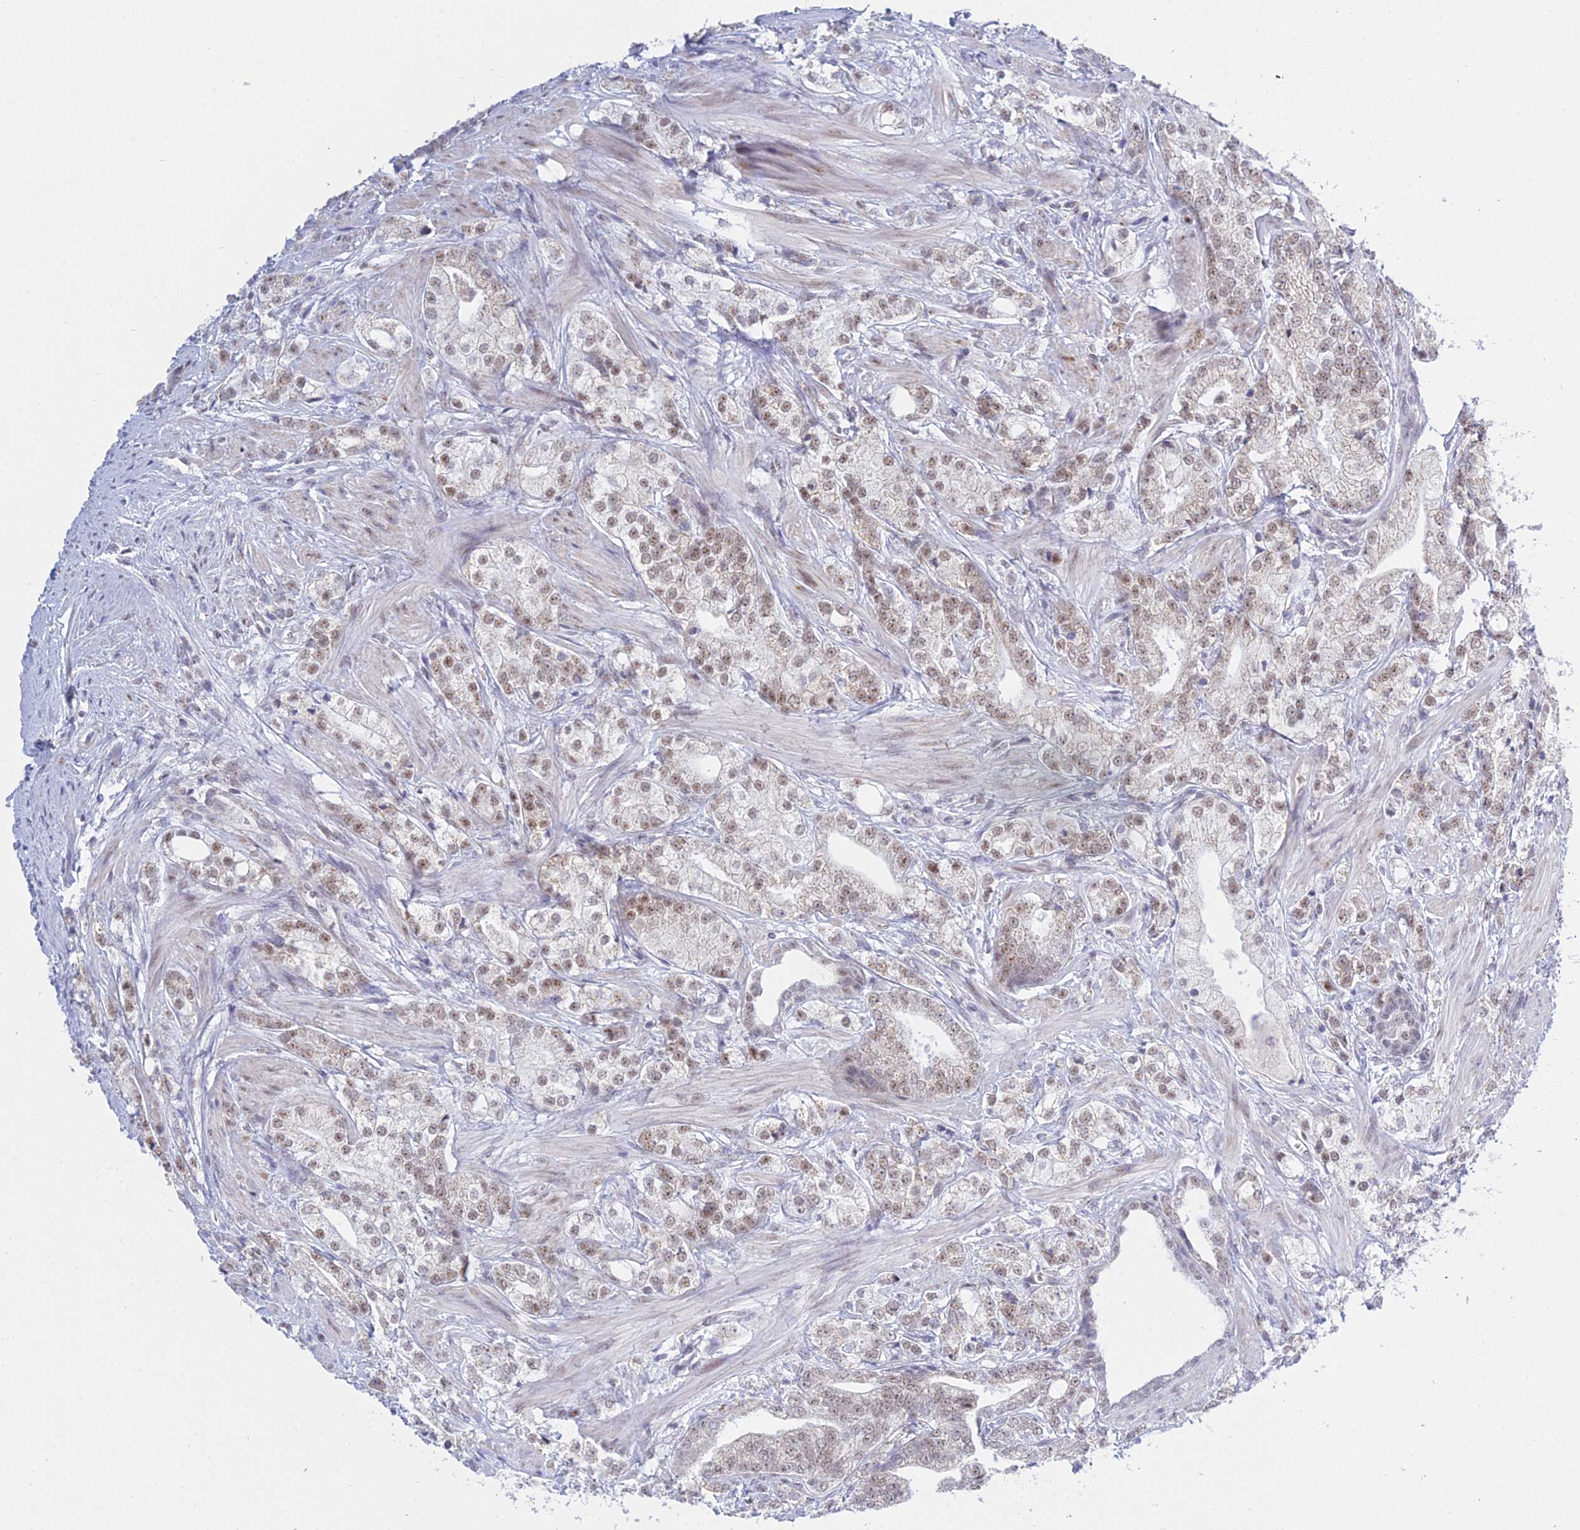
{"staining": {"intensity": "moderate", "quantity": ">75%", "location": "nuclear"}, "tissue": "prostate cancer", "cell_type": "Tumor cells", "image_type": "cancer", "snomed": [{"axis": "morphology", "description": "Adenocarcinoma, High grade"}, {"axis": "topography", "description": "Prostate"}], "caption": "This photomicrograph shows prostate adenocarcinoma (high-grade) stained with immunohistochemistry to label a protein in brown. The nuclear of tumor cells show moderate positivity for the protein. Nuclei are counter-stained blue.", "gene": "KLF14", "patient": {"sex": "male", "age": 50}}